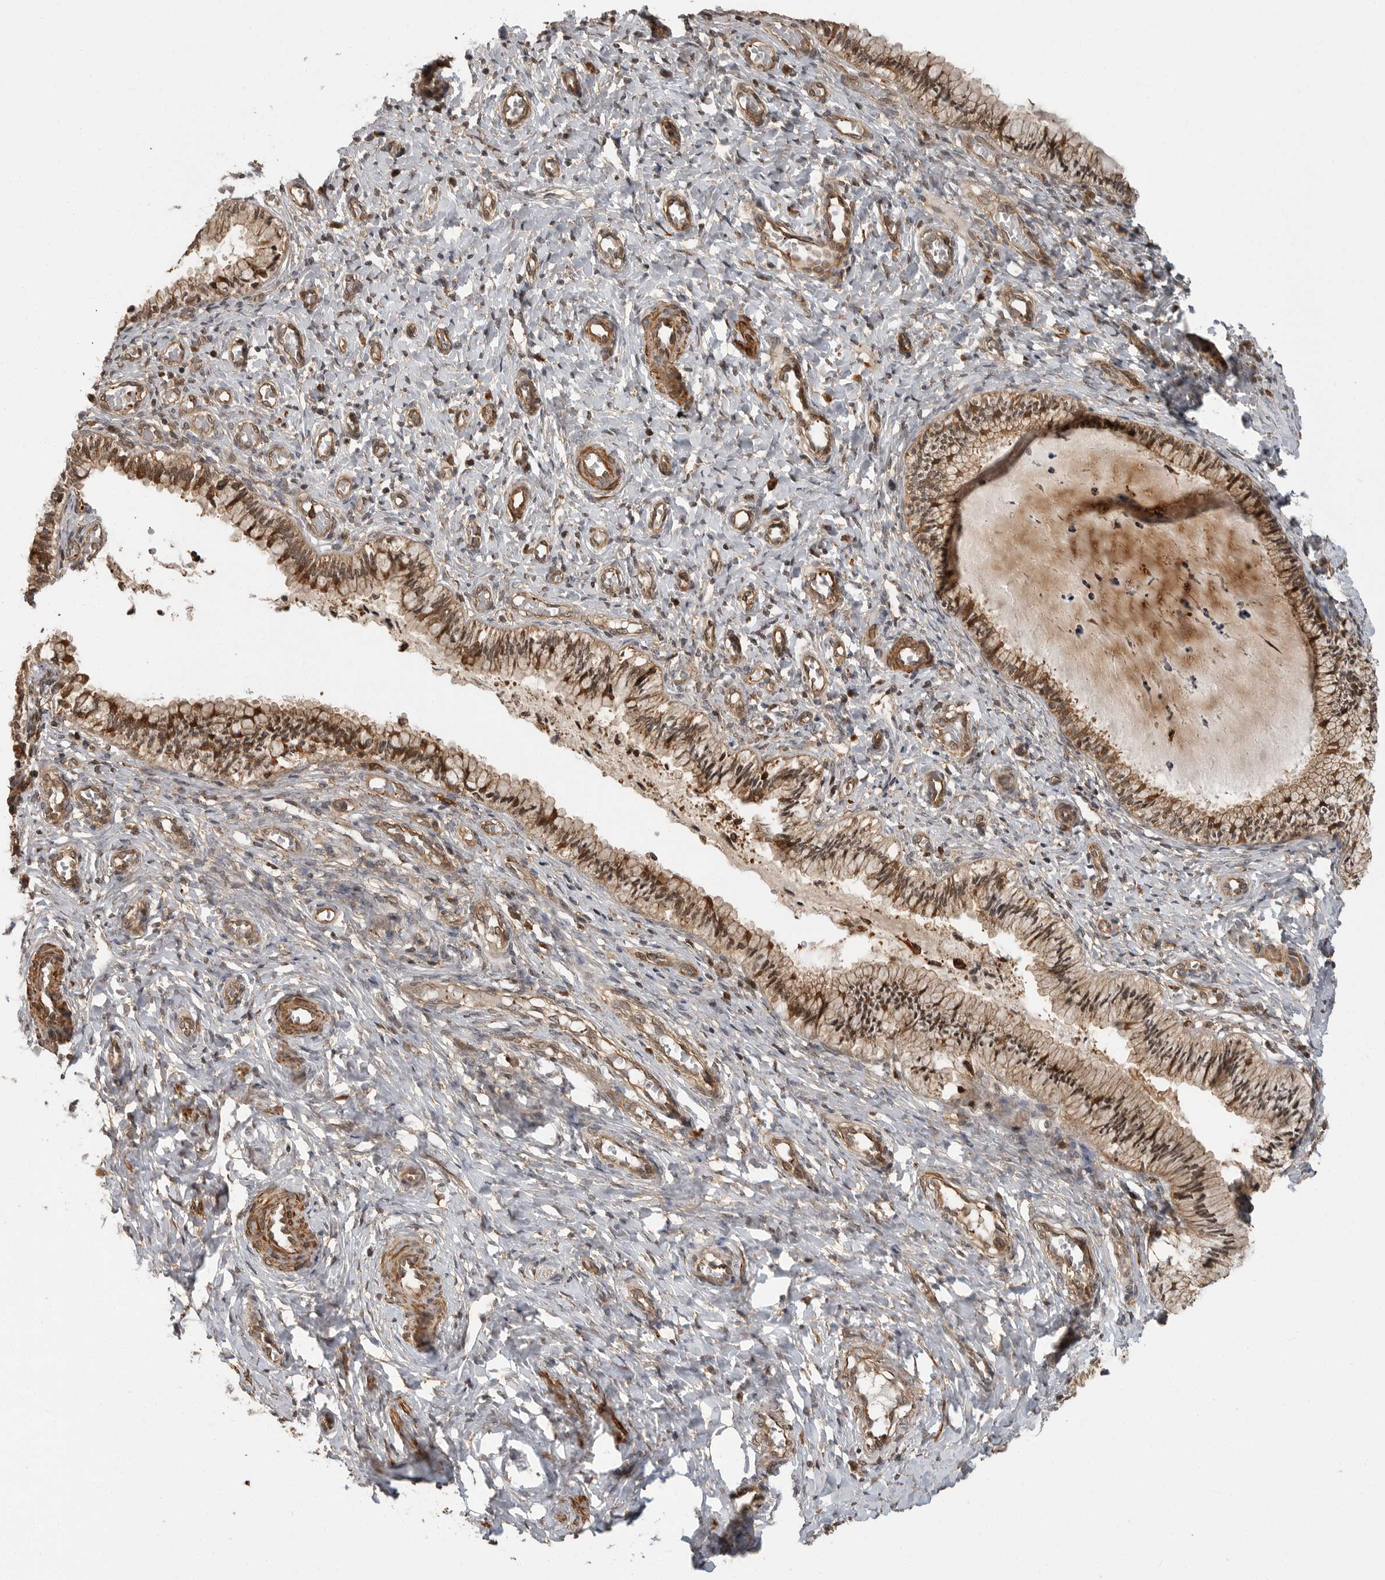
{"staining": {"intensity": "moderate", "quantity": ">75%", "location": "cytoplasmic/membranous"}, "tissue": "cervix", "cell_type": "Glandular cells", "image_type": "normal", "snomed": [{"axis": "morphology", "description": "Normal tissue, NOS"}, {"axis": "topography", "description": "Cervix"}], "caption": "Immunohistochemistry of normal human cervix exhibits medium levels of moderate cytoplasmic/membranous staining in about >75% of glandular cells.", "gene": "ERN1", "patient": {"sex": "female", "age": 27}}